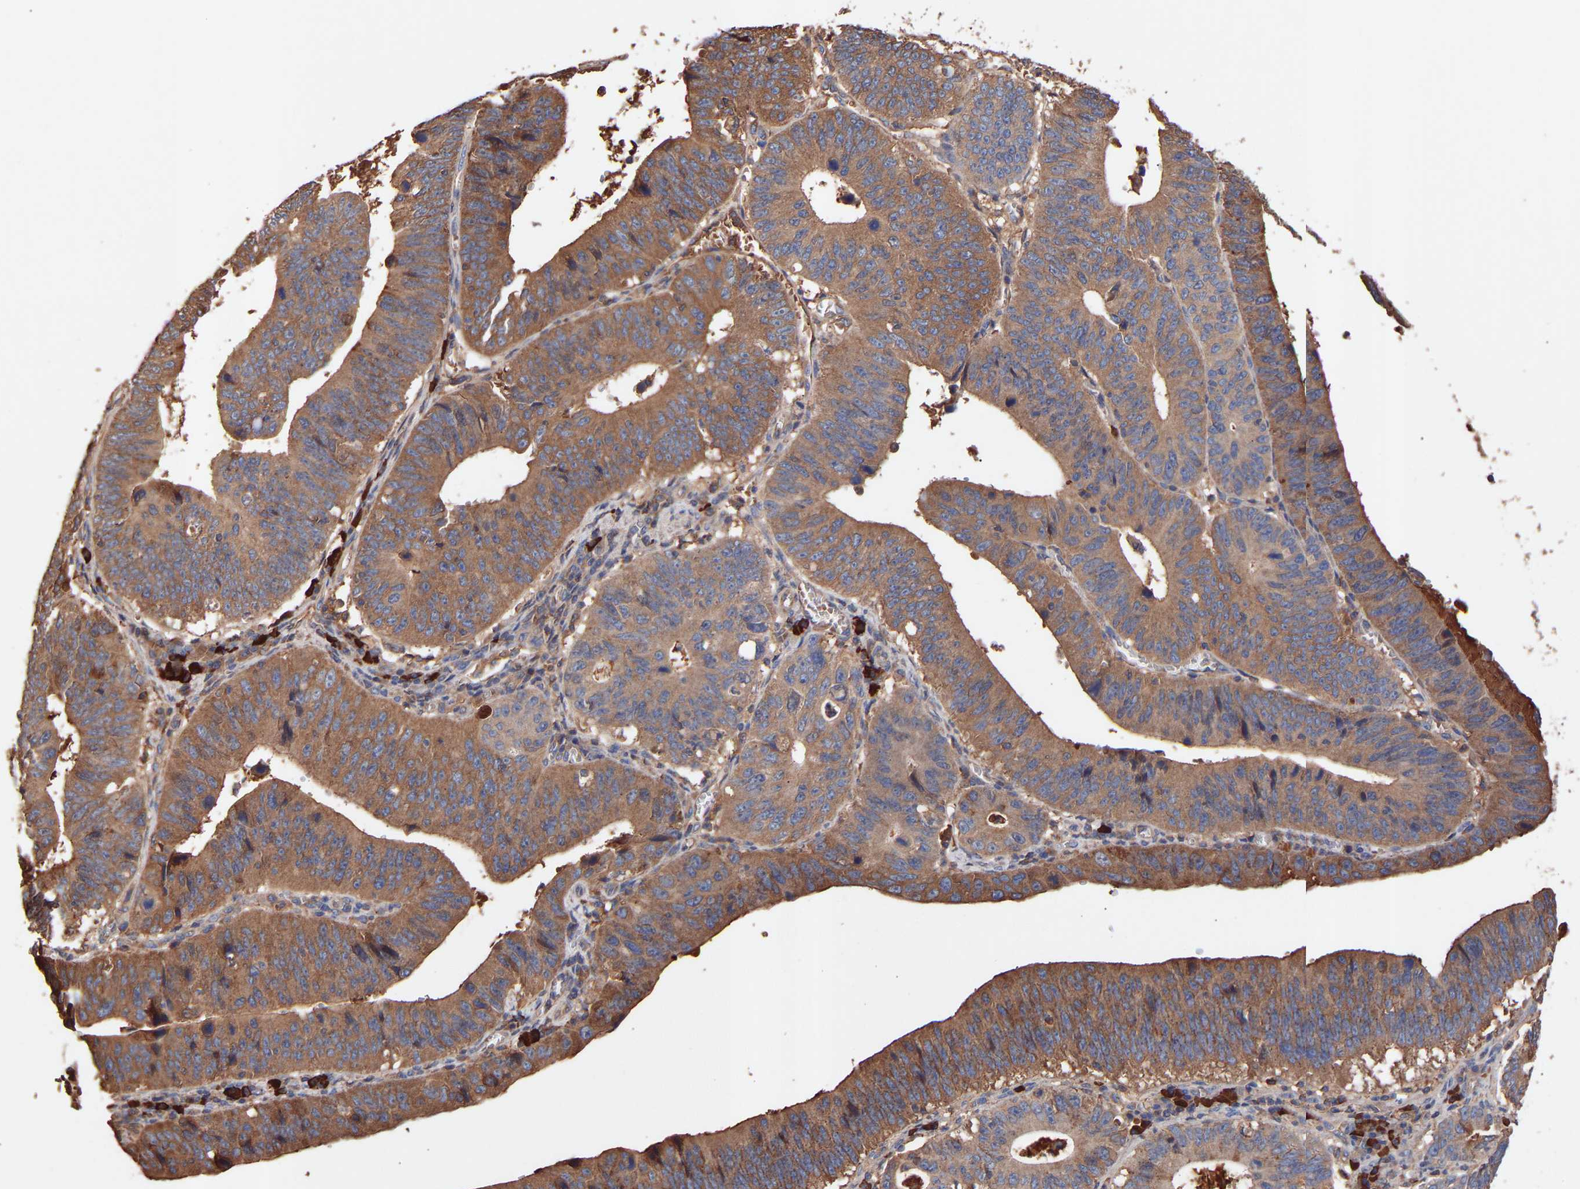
{"staining": {"intensity": "moderate", "quantity": ">75%", "location": "cytoplasmic/membranous"}, "tissue": "stomach cancer", "cell_type": "Tumor cells", "image_type": "cancer", "snomed": [{"axis": "morphology", "description": "Adenocarcinoma, NOS"}, {"axis": "topography", "description": "Stomach"}], "caption": "The immunohistochemical stain shows moderate cytoplasmic/membranous staining in tumor cells of stomach cancer (adenocarcinoma) tissue.", "gene": "TMEM268", "patient": {"sex": "male", "age": 59}}